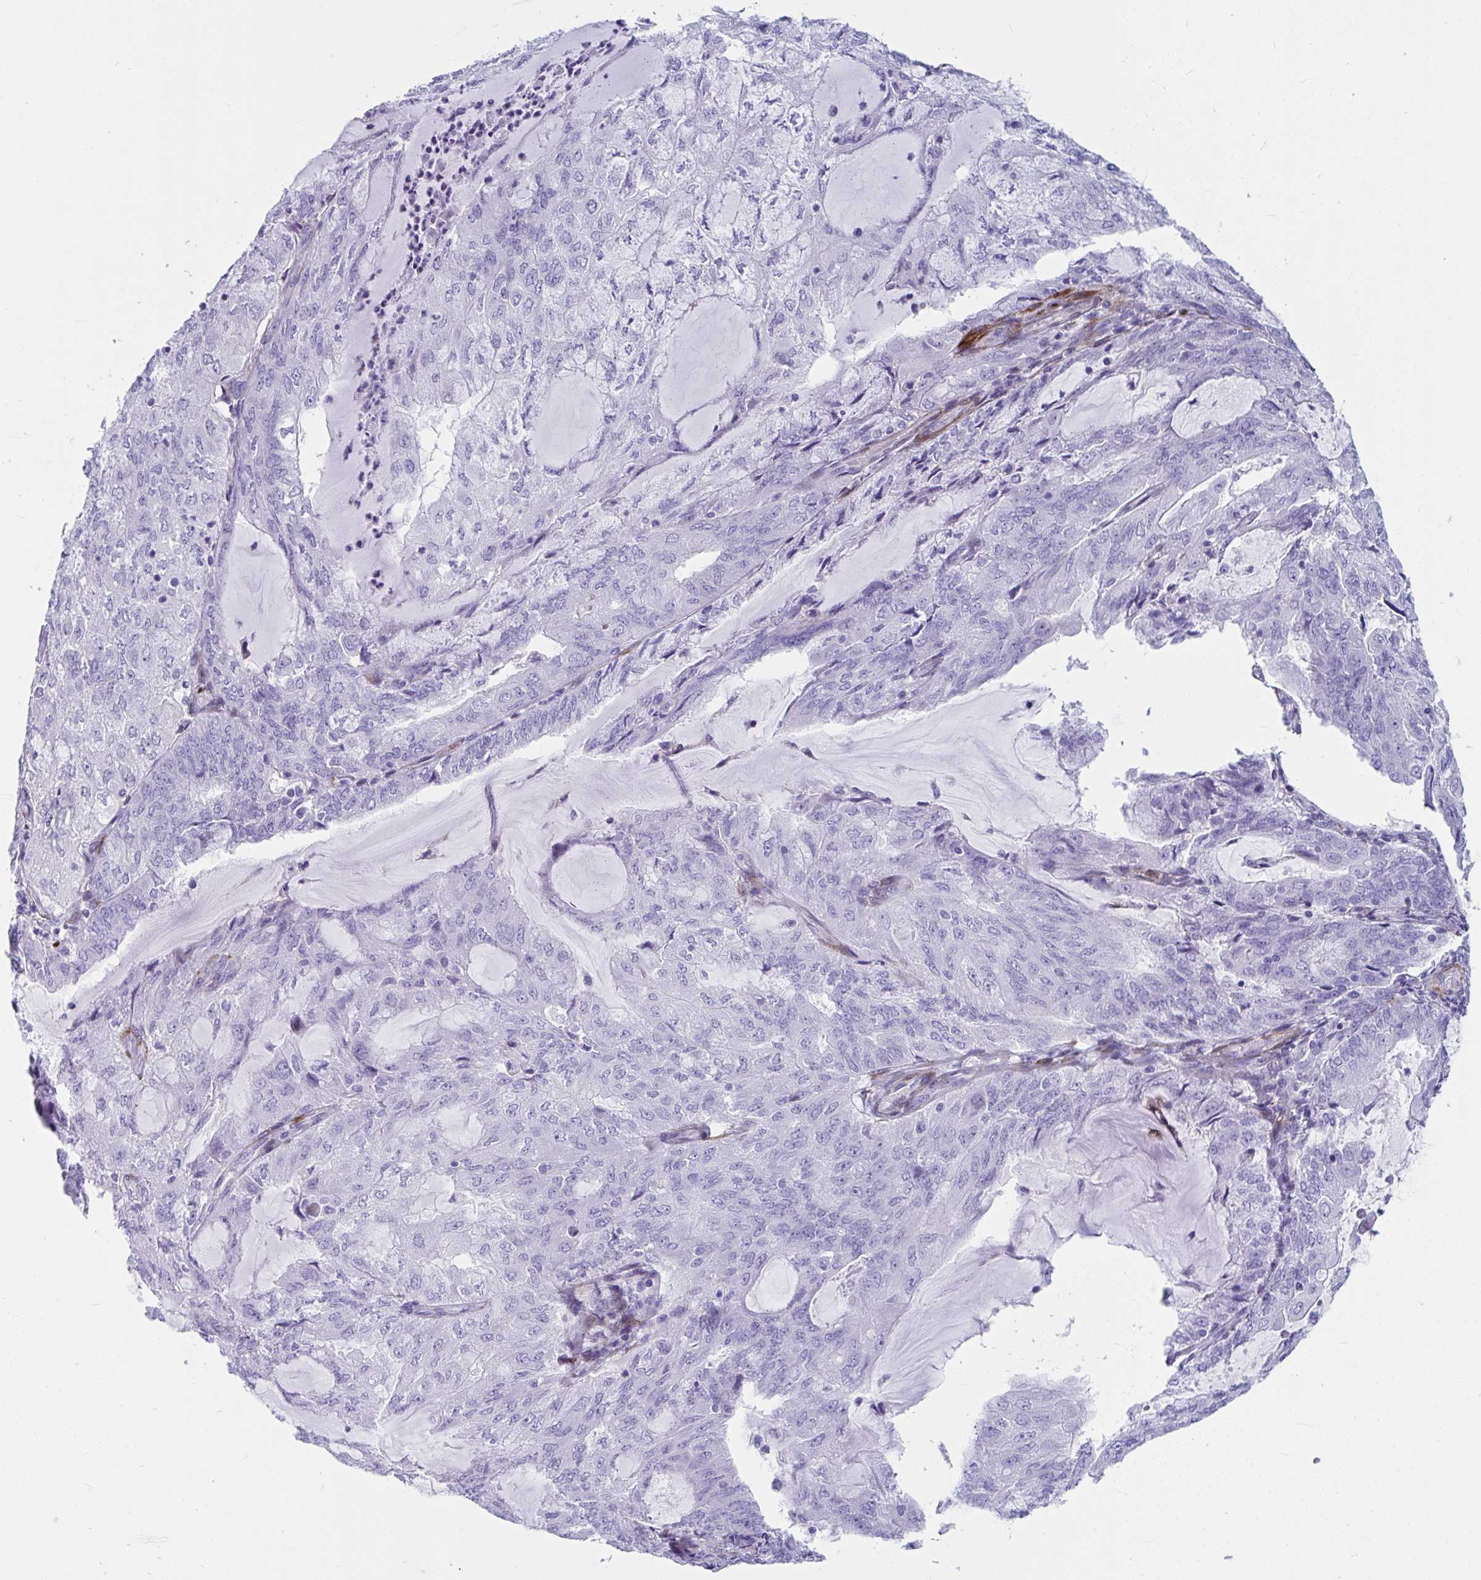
{"staining": {"intensity": "negative", "quantity": "none", "location": "none"}, "tissue": "endometrial cancer", "cell_type": "Tumor cells", "image_type": "cancer", "snomed": [{"axis": "morphology", "description": "Adenocarcinoma, NOS"}, {"axis": "topography", "description": "Endometrium"}], "caption": "Endometrial cancer stained for a protein using IHC reveals no positivity tumor cells.", "gene": "GRXCR2", "patient": {"sex": "female", "age": 81}}